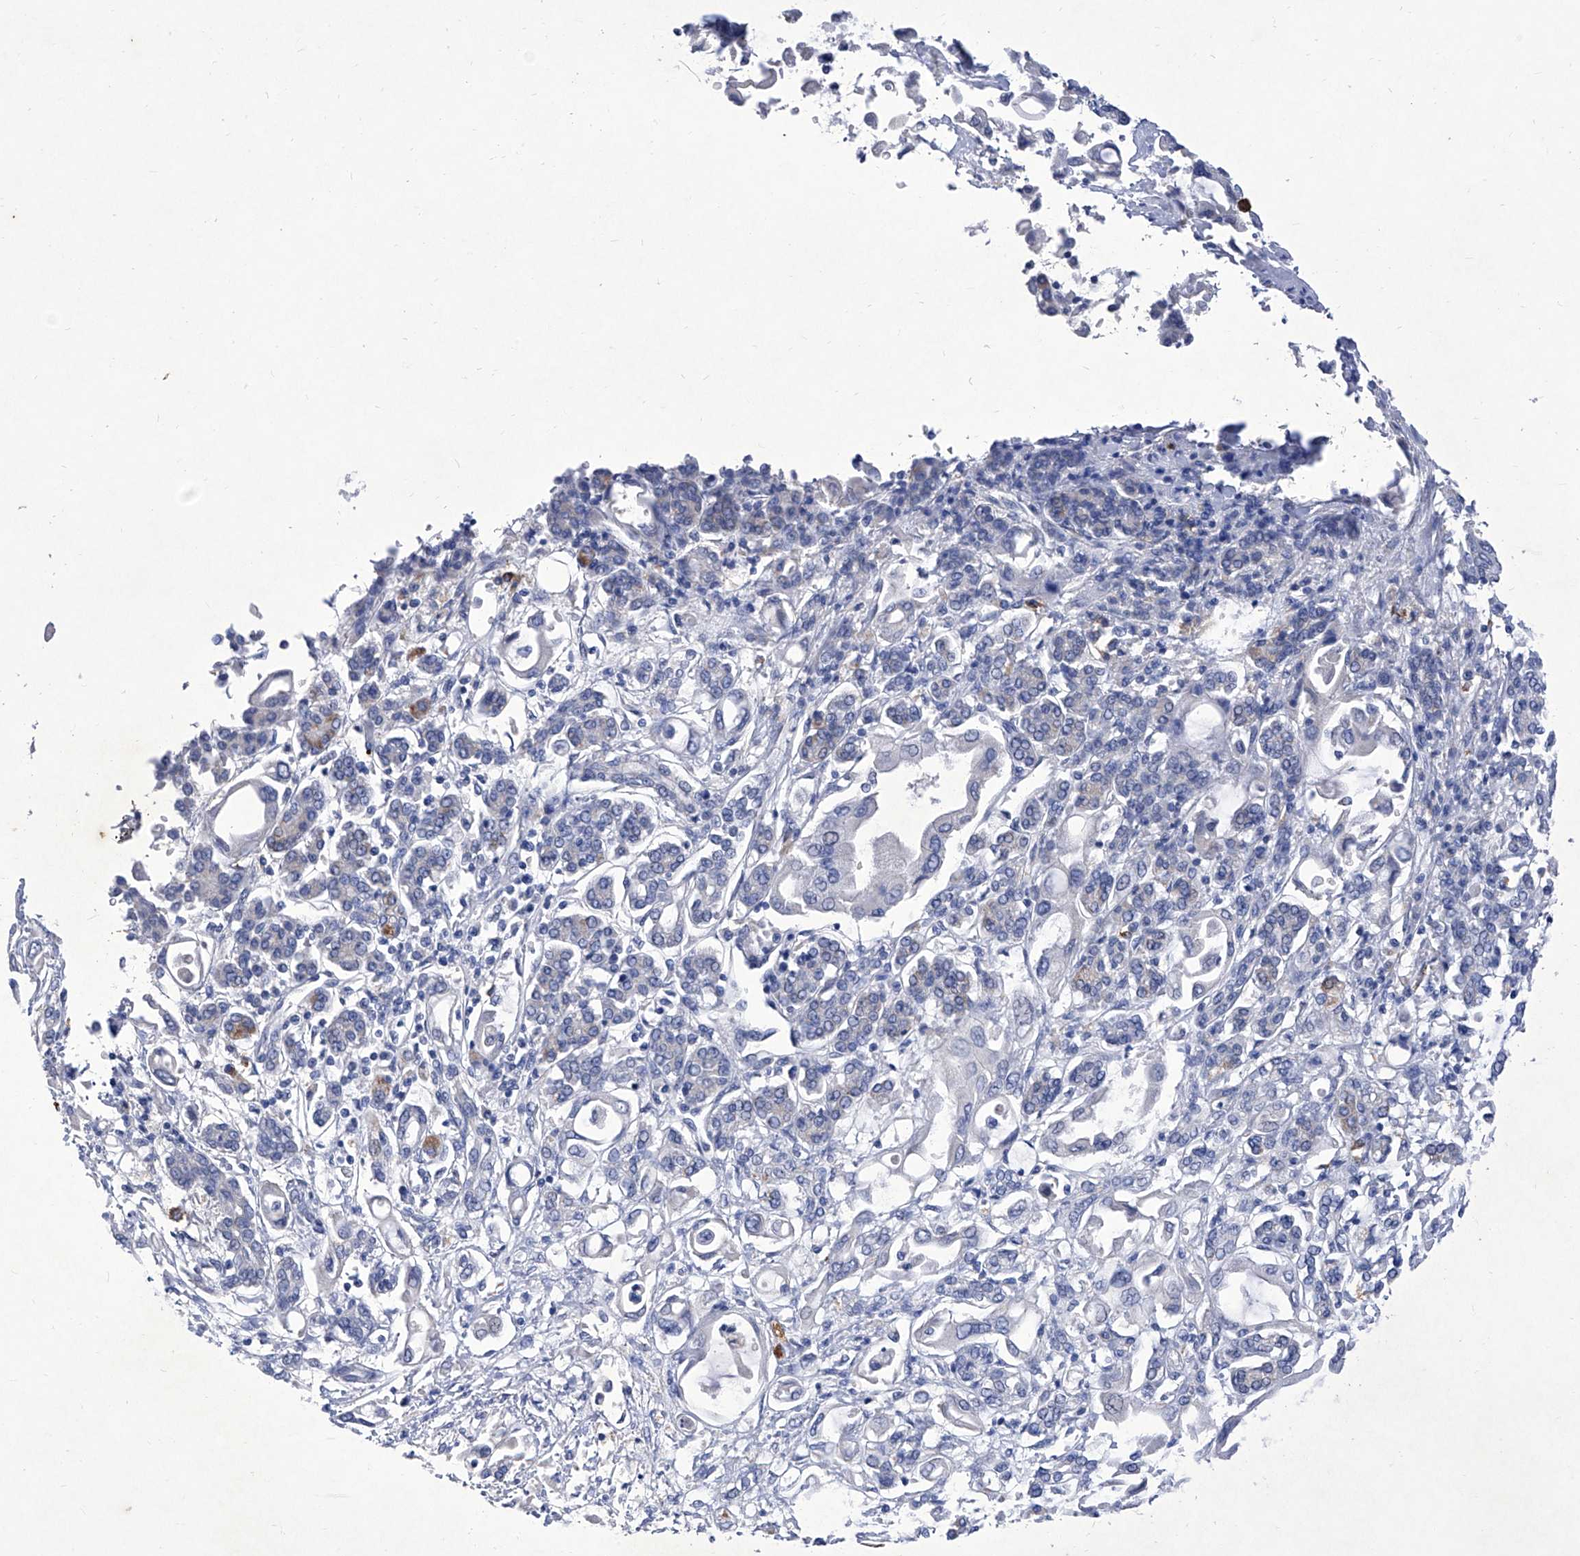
{"staining": {"intensity": "negative", "quantity": "none", "location": "none"}, "tissue": "pancreatic cancer", "cell_type": "Tumor cells", "image_type": "cancer", "snomed": [{"axis": "morphology", "description": "Adenocarcinoma, NOS"}, {"axis": "topography", "description": "Pancreas"}], "caption": "Tumor cells show no significant protein staining in adenocarcinoma (pancreatic).", "gene": "IFNL2", "patient": {"sex": "female", "age": 57}}